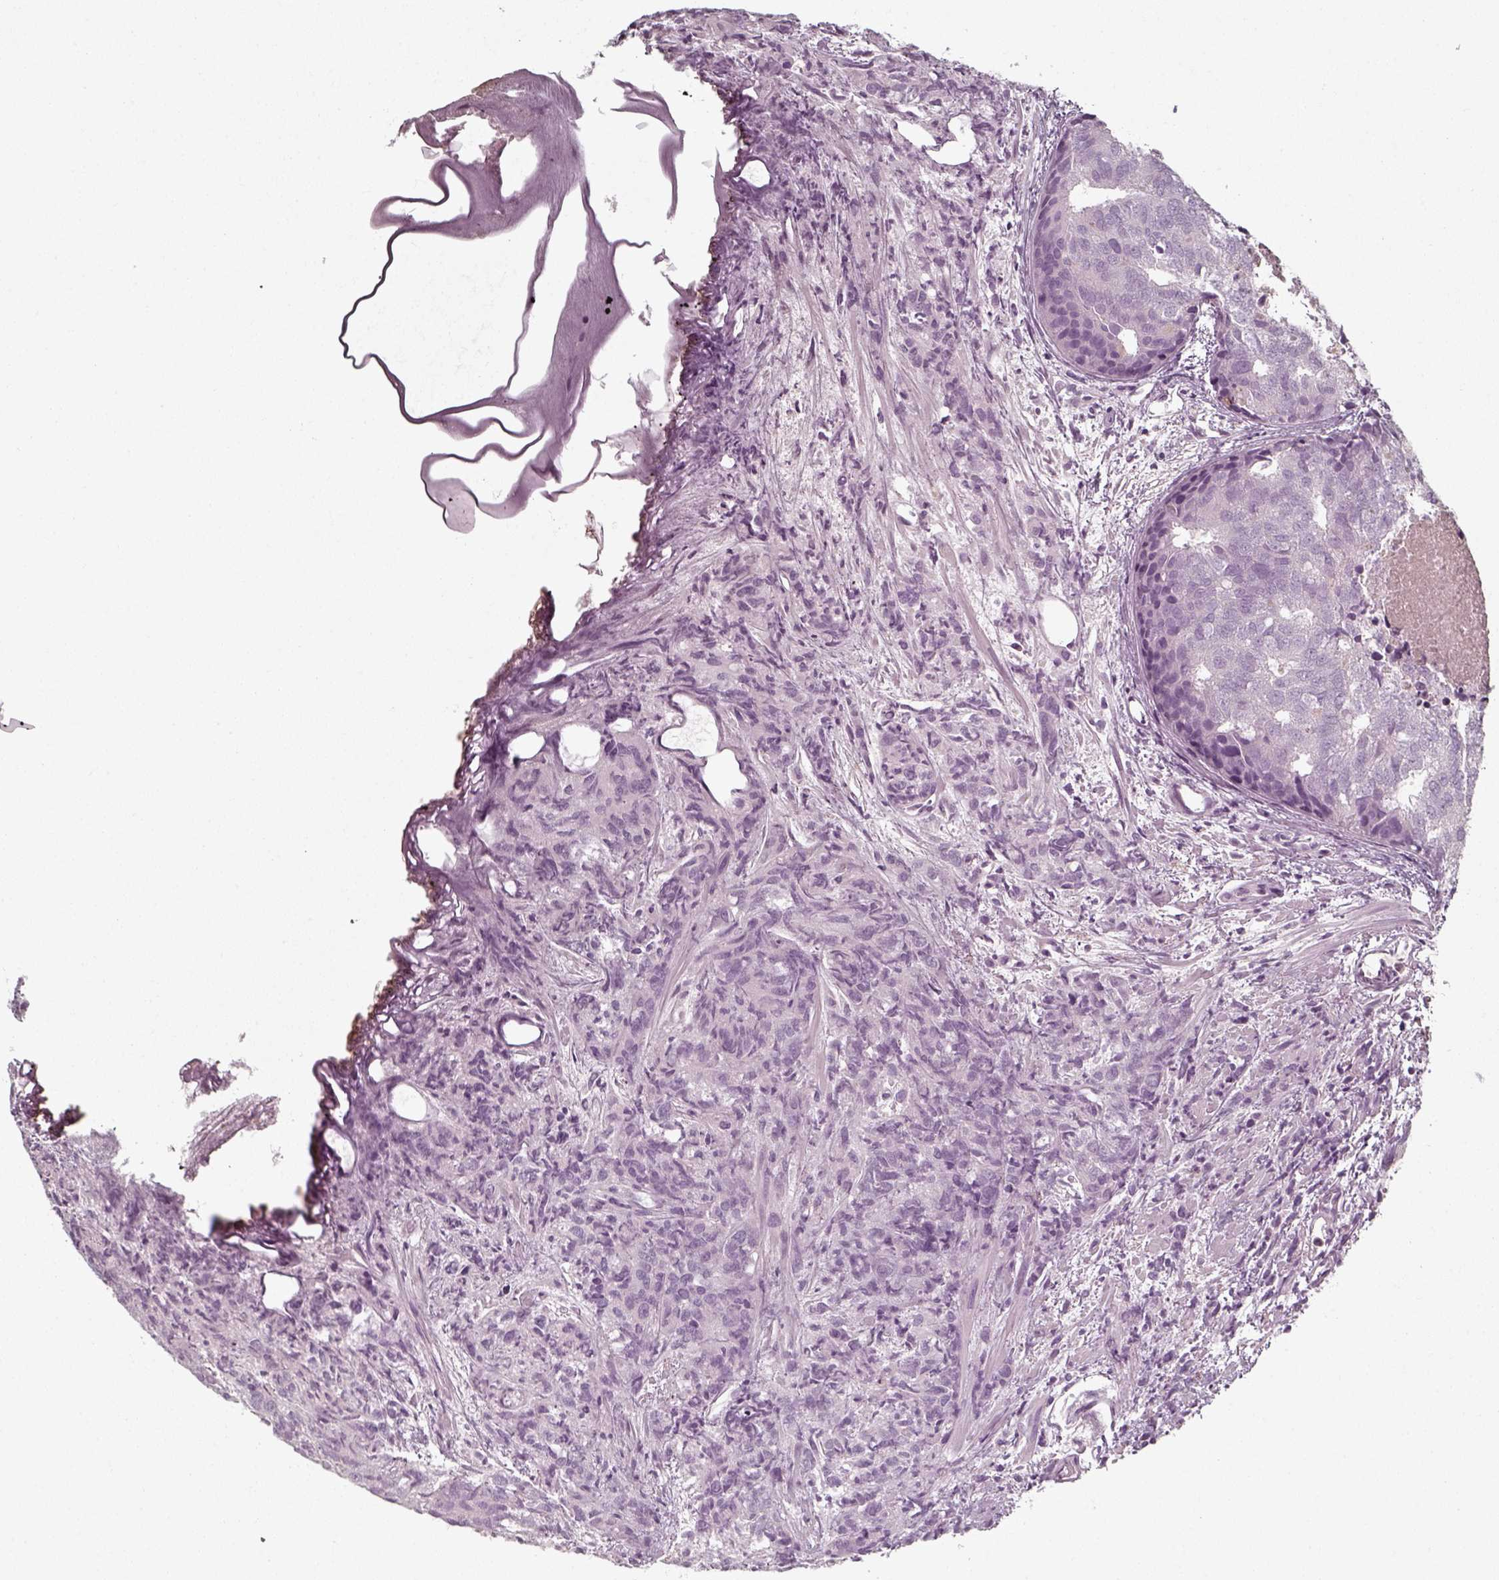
{"staining": {"intensity": "negative", "quantity": "none", "location": "none"}, "tissue": "prostate cancer", "cell_type": "Tumor cells", "image_type": "cancer", "snomed": [{"axis": "morphology", "description": "Adenocarcinoma, High grade"}, {"axis": "topography", "description": "Prostate"}], "caption": "The photomicrograph reveals no staining of tumor cells in high-grade adenocarcinoma (prostate).", "gene": "UNC13D", "patient": {"sex": "male", "age": 58}}